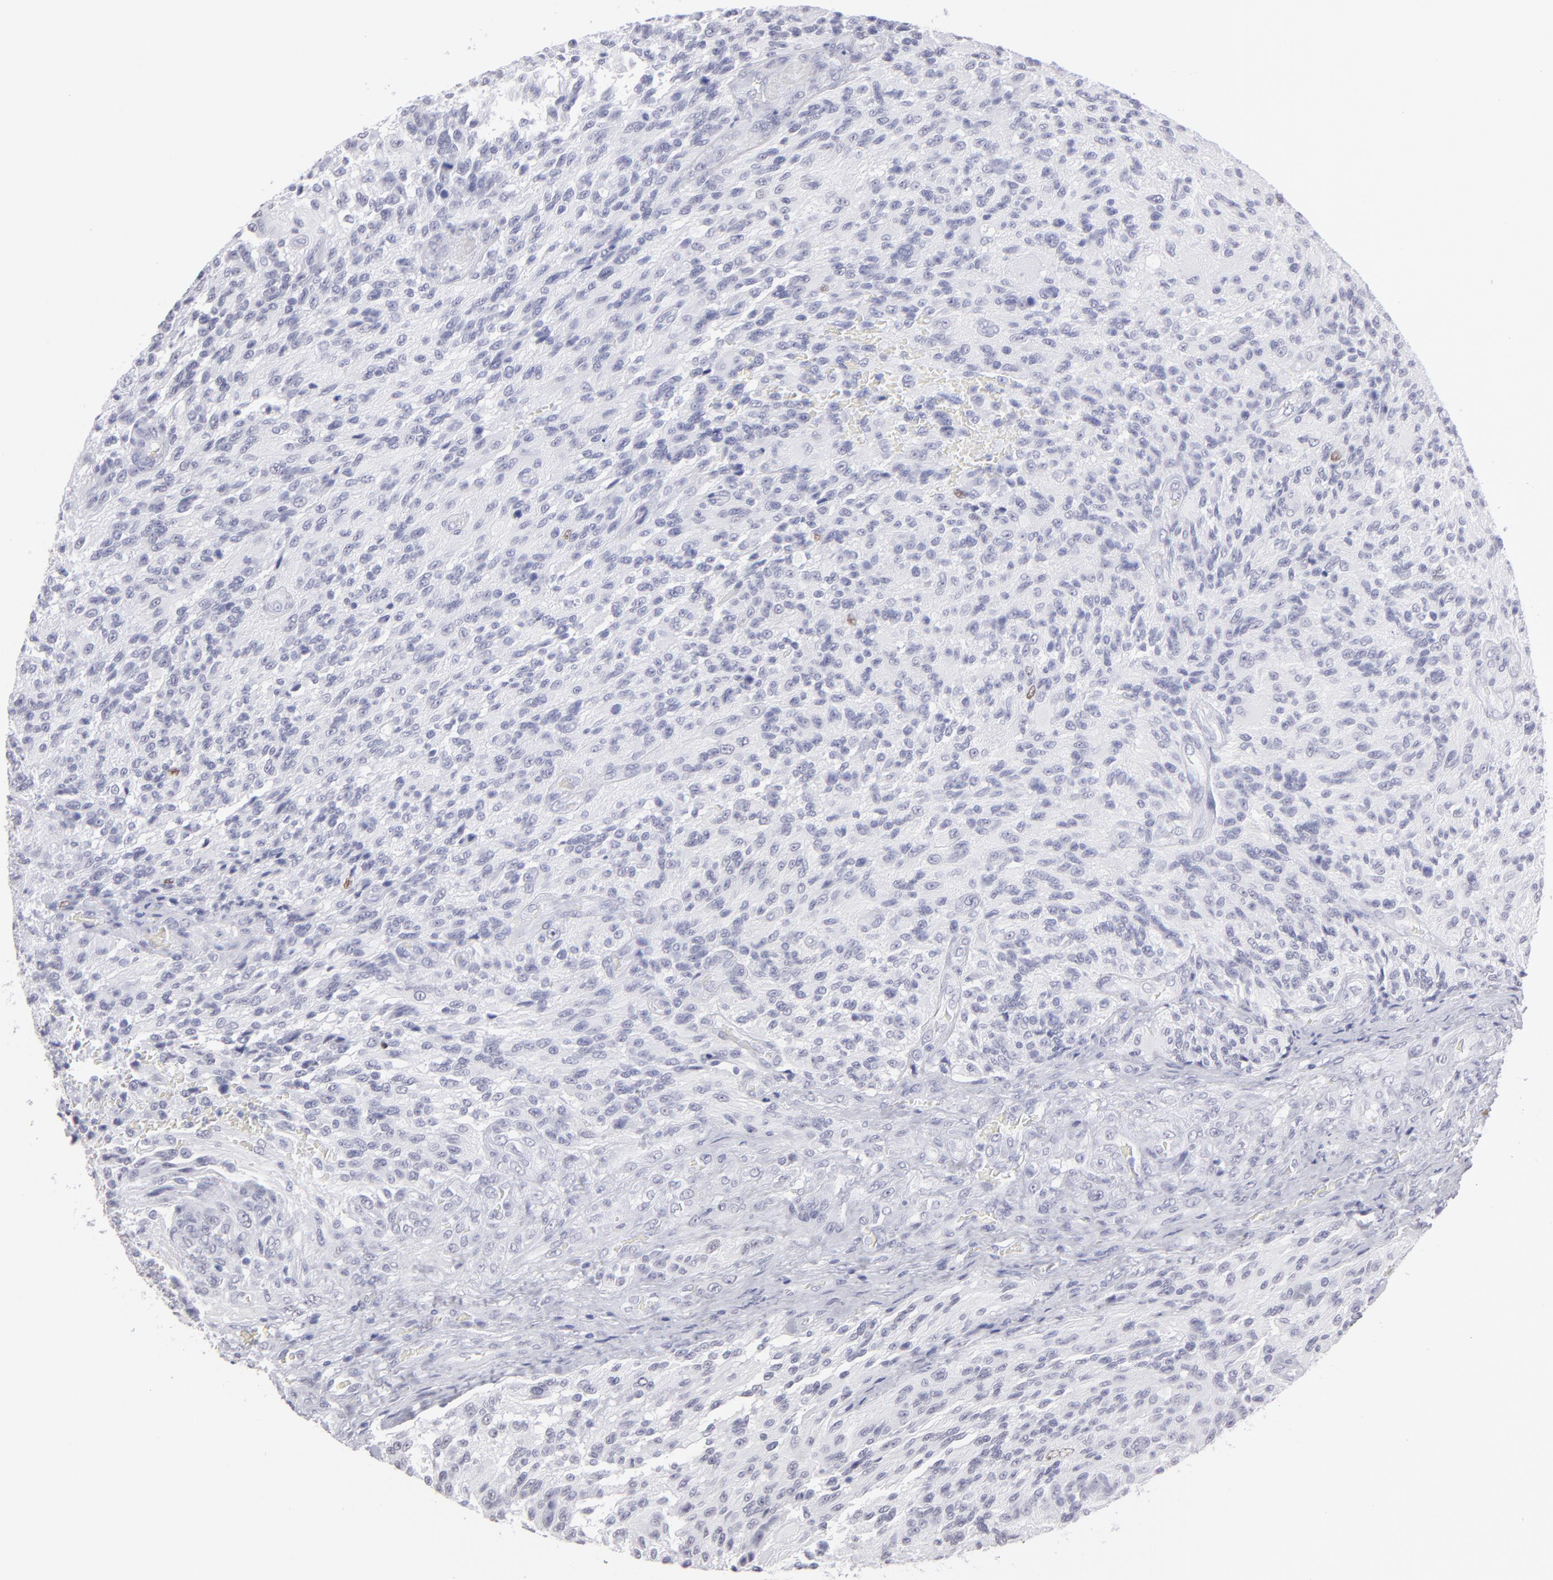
{"staining": {"intensity": "negative", "quantity": "none", "location": "none"}, "tissue": "glioma", "cell_type": "Tumor cells", "image_type": "cancer", "snomed": [{"axis": "morphology", "description": "Normal tissue, NOS"}, {"axis": "morphology", "description": "Glioma, malignant, High grade"}, {"axis": "topography", "description": "Cerebral cortex"}], "caption": "This is a photomicrograph of immunohistochemistry staining of malignant glioma (high-grade), which shows no expression in tumor cells.", "gene": "ALDOB", "patient": {"sex": "male", "age": 56}}